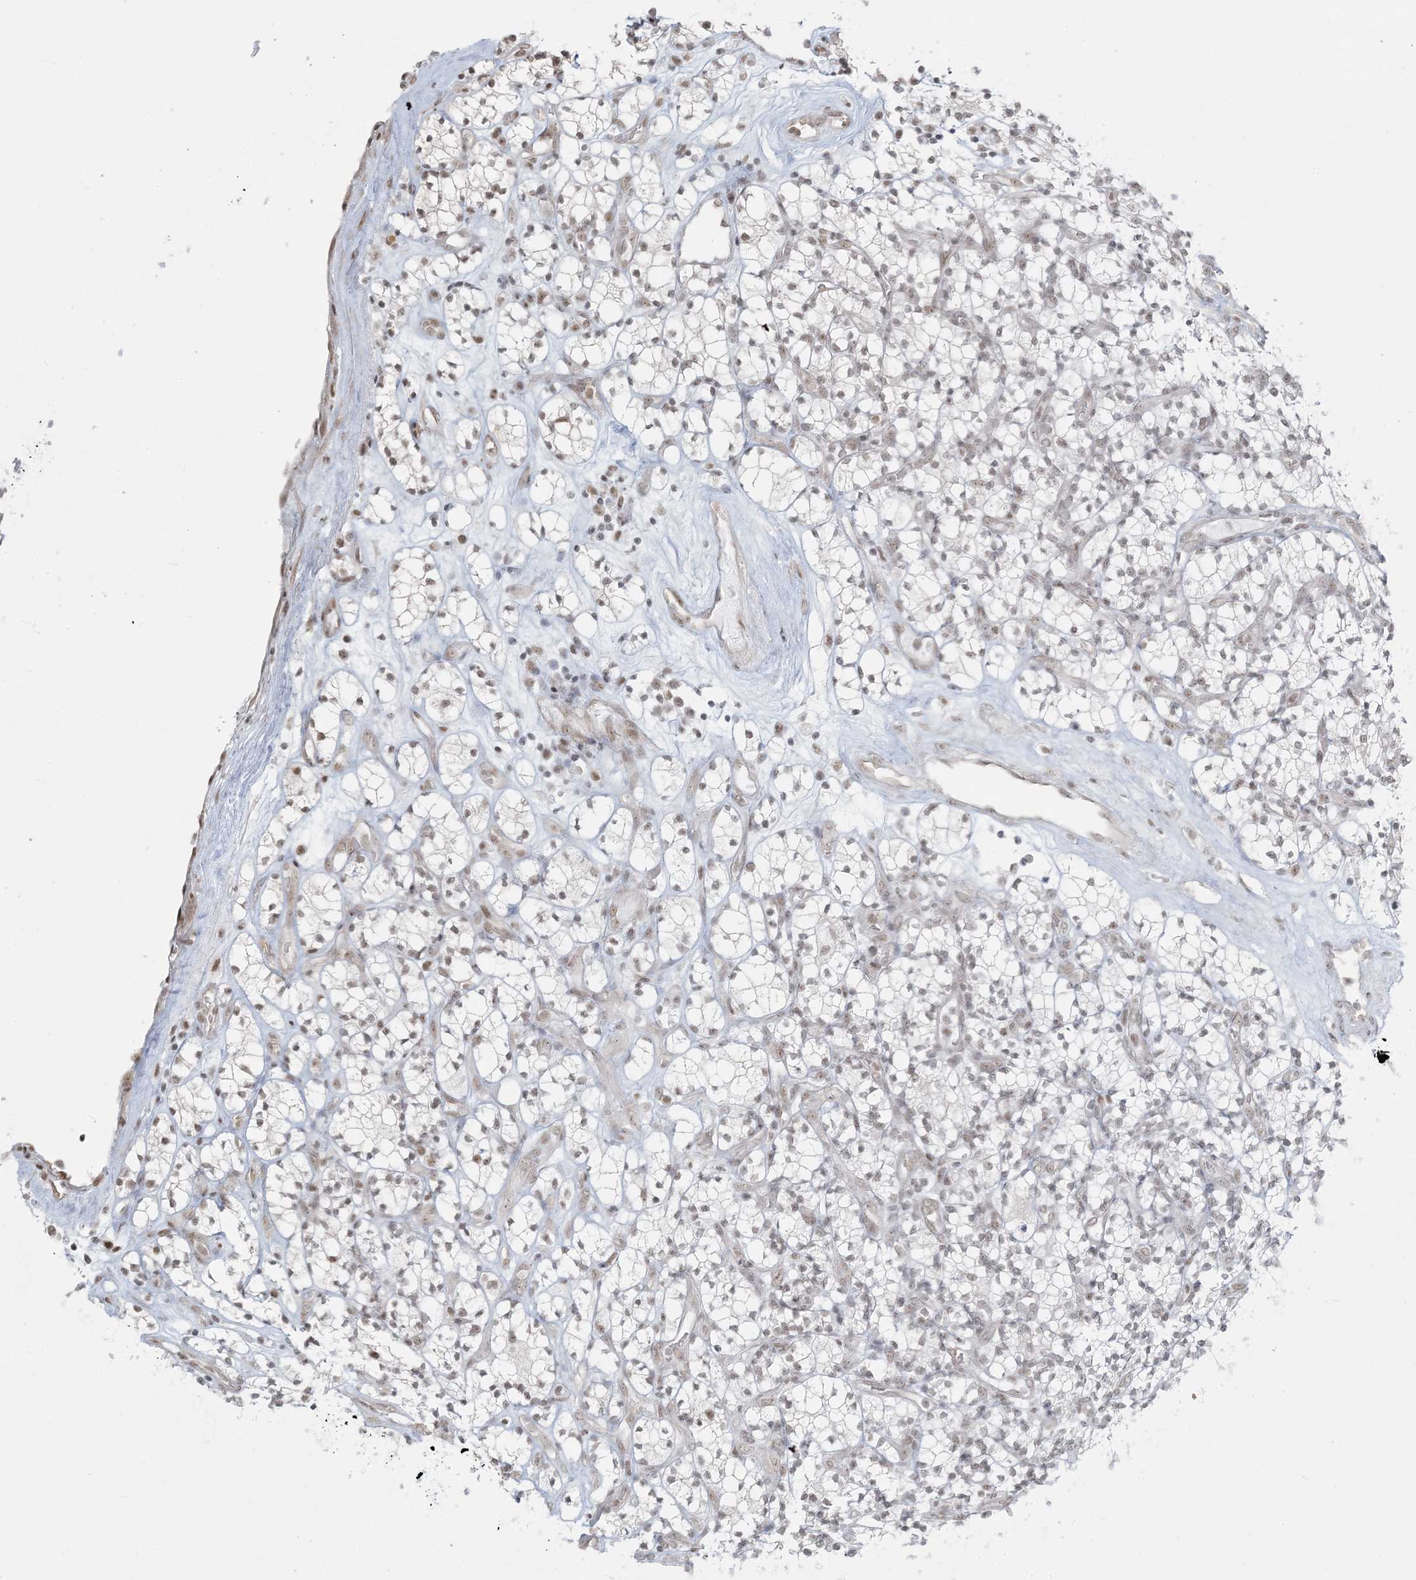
{"staining": {"intensity": "weak", "quantity": "<25%", "location": "nuclear"}, "tissue": "renal cancer", "cell_type": "Tumor cells", "image_type": "cancer", "snomed": [{"axis": "morphology", "description": "Adenocarcinoma, NOS"}, {"axis": "topography", "description": "Kidney"}], "caption": "Tumor cells are negative for brown protein staining in renal adenocarcinoma.", "gene": "ZNF787", "patient": {"sex": "male", "age": 77}}